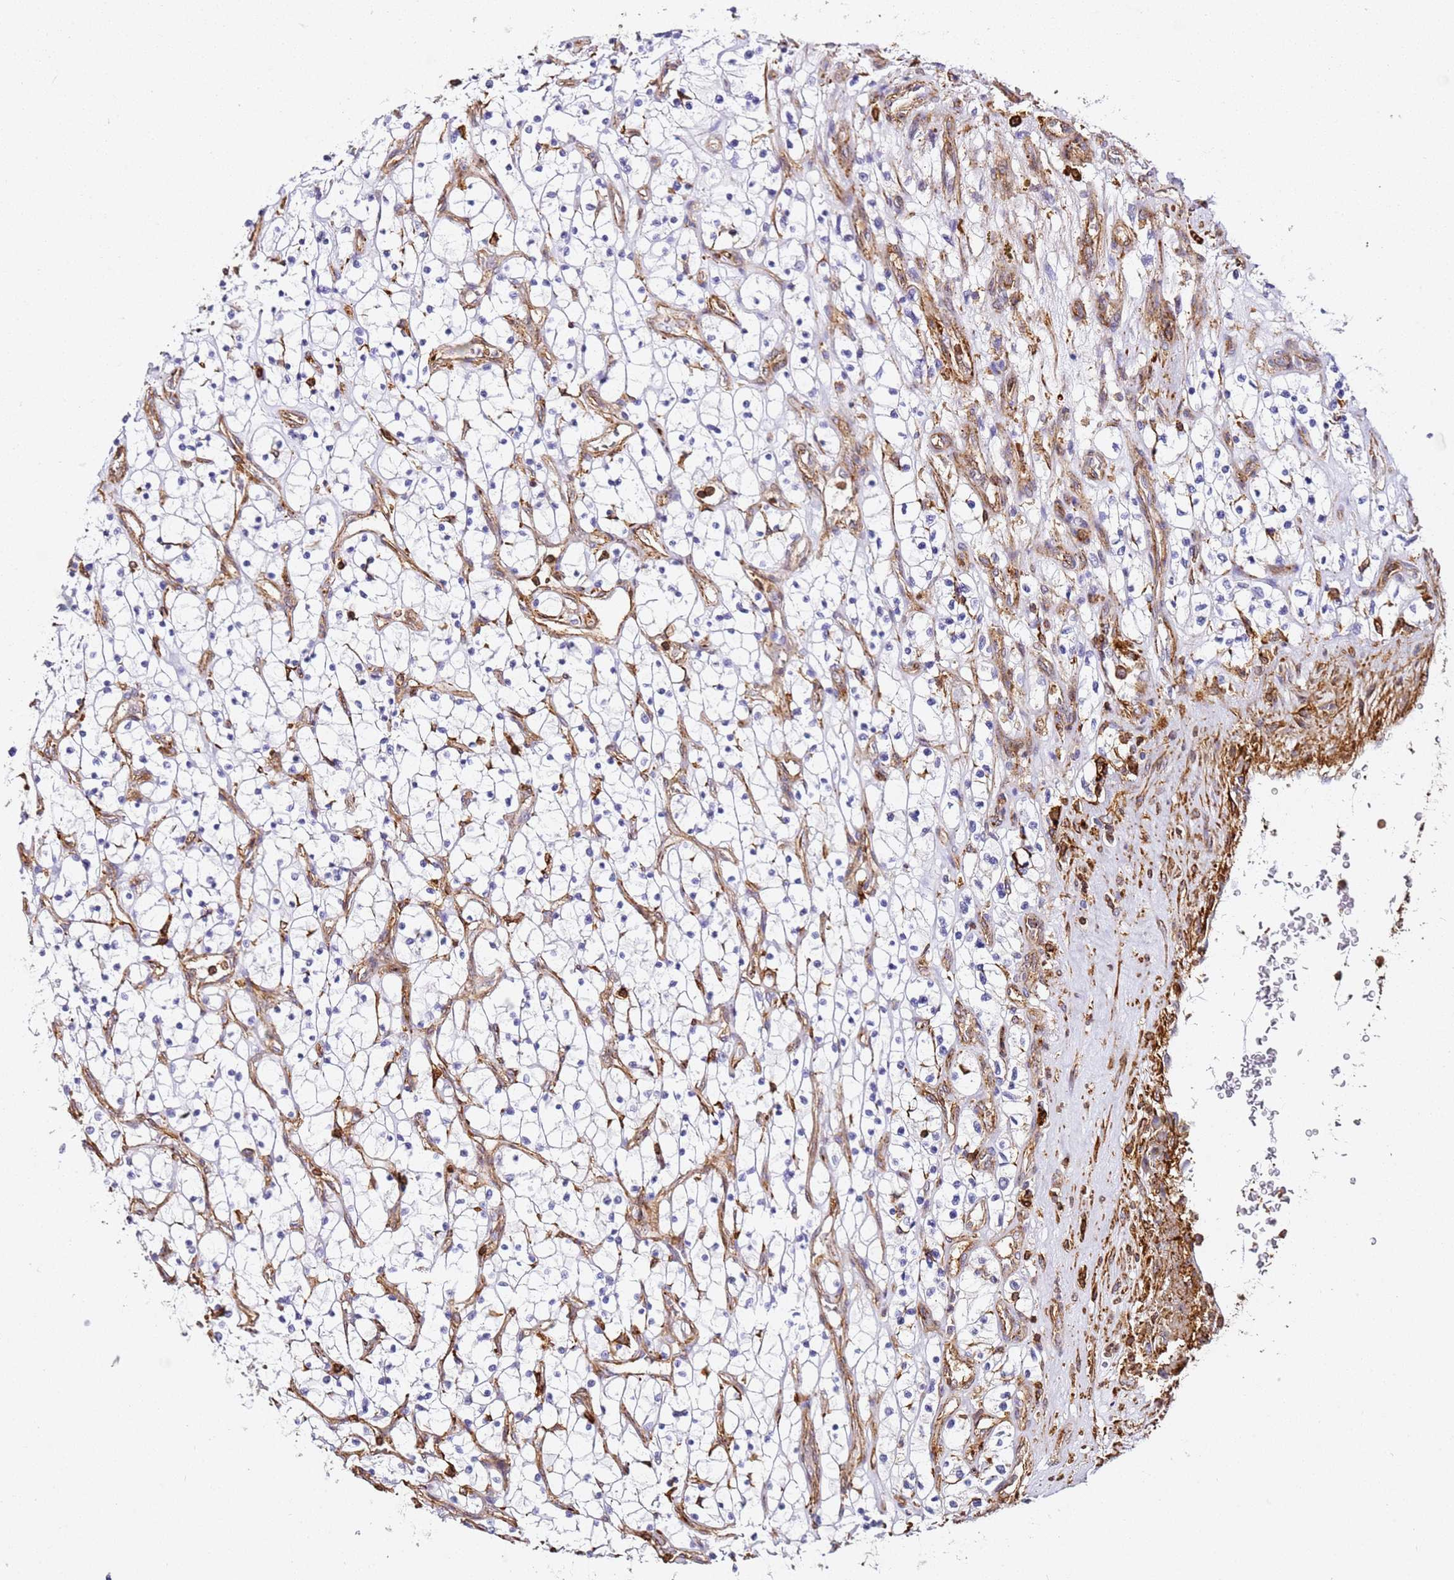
{"staining": {"intensity": "negative", "quantity": "none", "location": "none"}, "tissue": "renal cancer", "cell_type": "Tumor cells", "image_type": "cancer", "snomed": [{"axis": "morphology", "description": "Adenocarcinoma, NOS"}, {"axis": "topography", "description": "Kidney"}], "caption": "Immunohistochemistry (IHC) histopathology image of neoplastic tissue: human renal cancer (adenocarcinoma) stained with DAB exhibits no significant protein staining in tumor cells. (DAB IHC, high magnification).", "gene": "ZNF671", "patient": {"sex": "female", "age": 69}}